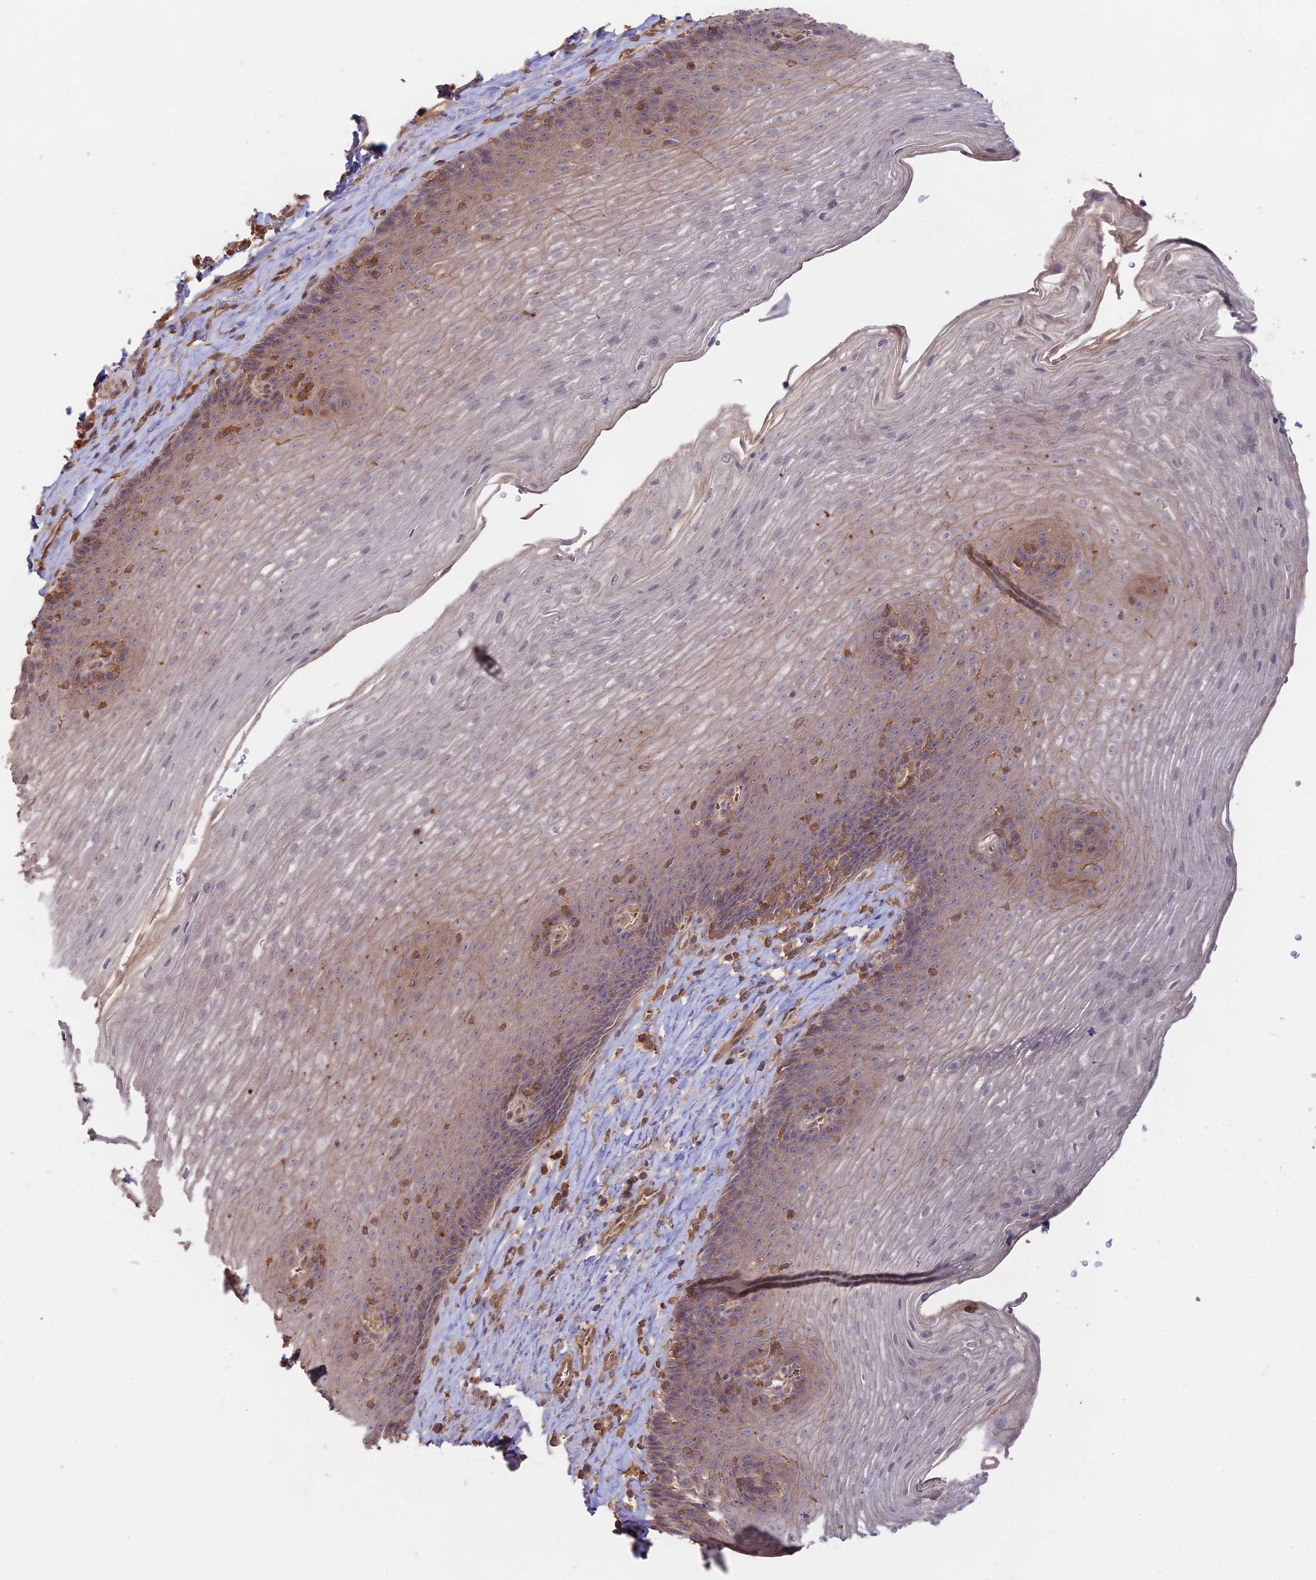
{"staining": {"intensity": "weak", "quantity": "<25%", "location": "cytoplasmic/membranous,nuclear"}, "tissue": "esophagus", "cell_type": "Squamous epithelial cells", "image_type": "normal", "snomed": [{"axis": "morphology", "description": "Normal tissue, NOS"}, {"axis": "topography", "description": "Esophagus"}], "caption": "Protein analysis of unremarkable esophagus demonstrates no significant positivity in squamous epithelial cells.", "gene": "CLCF1", "patient": {"sex": "male", "age": 60}}